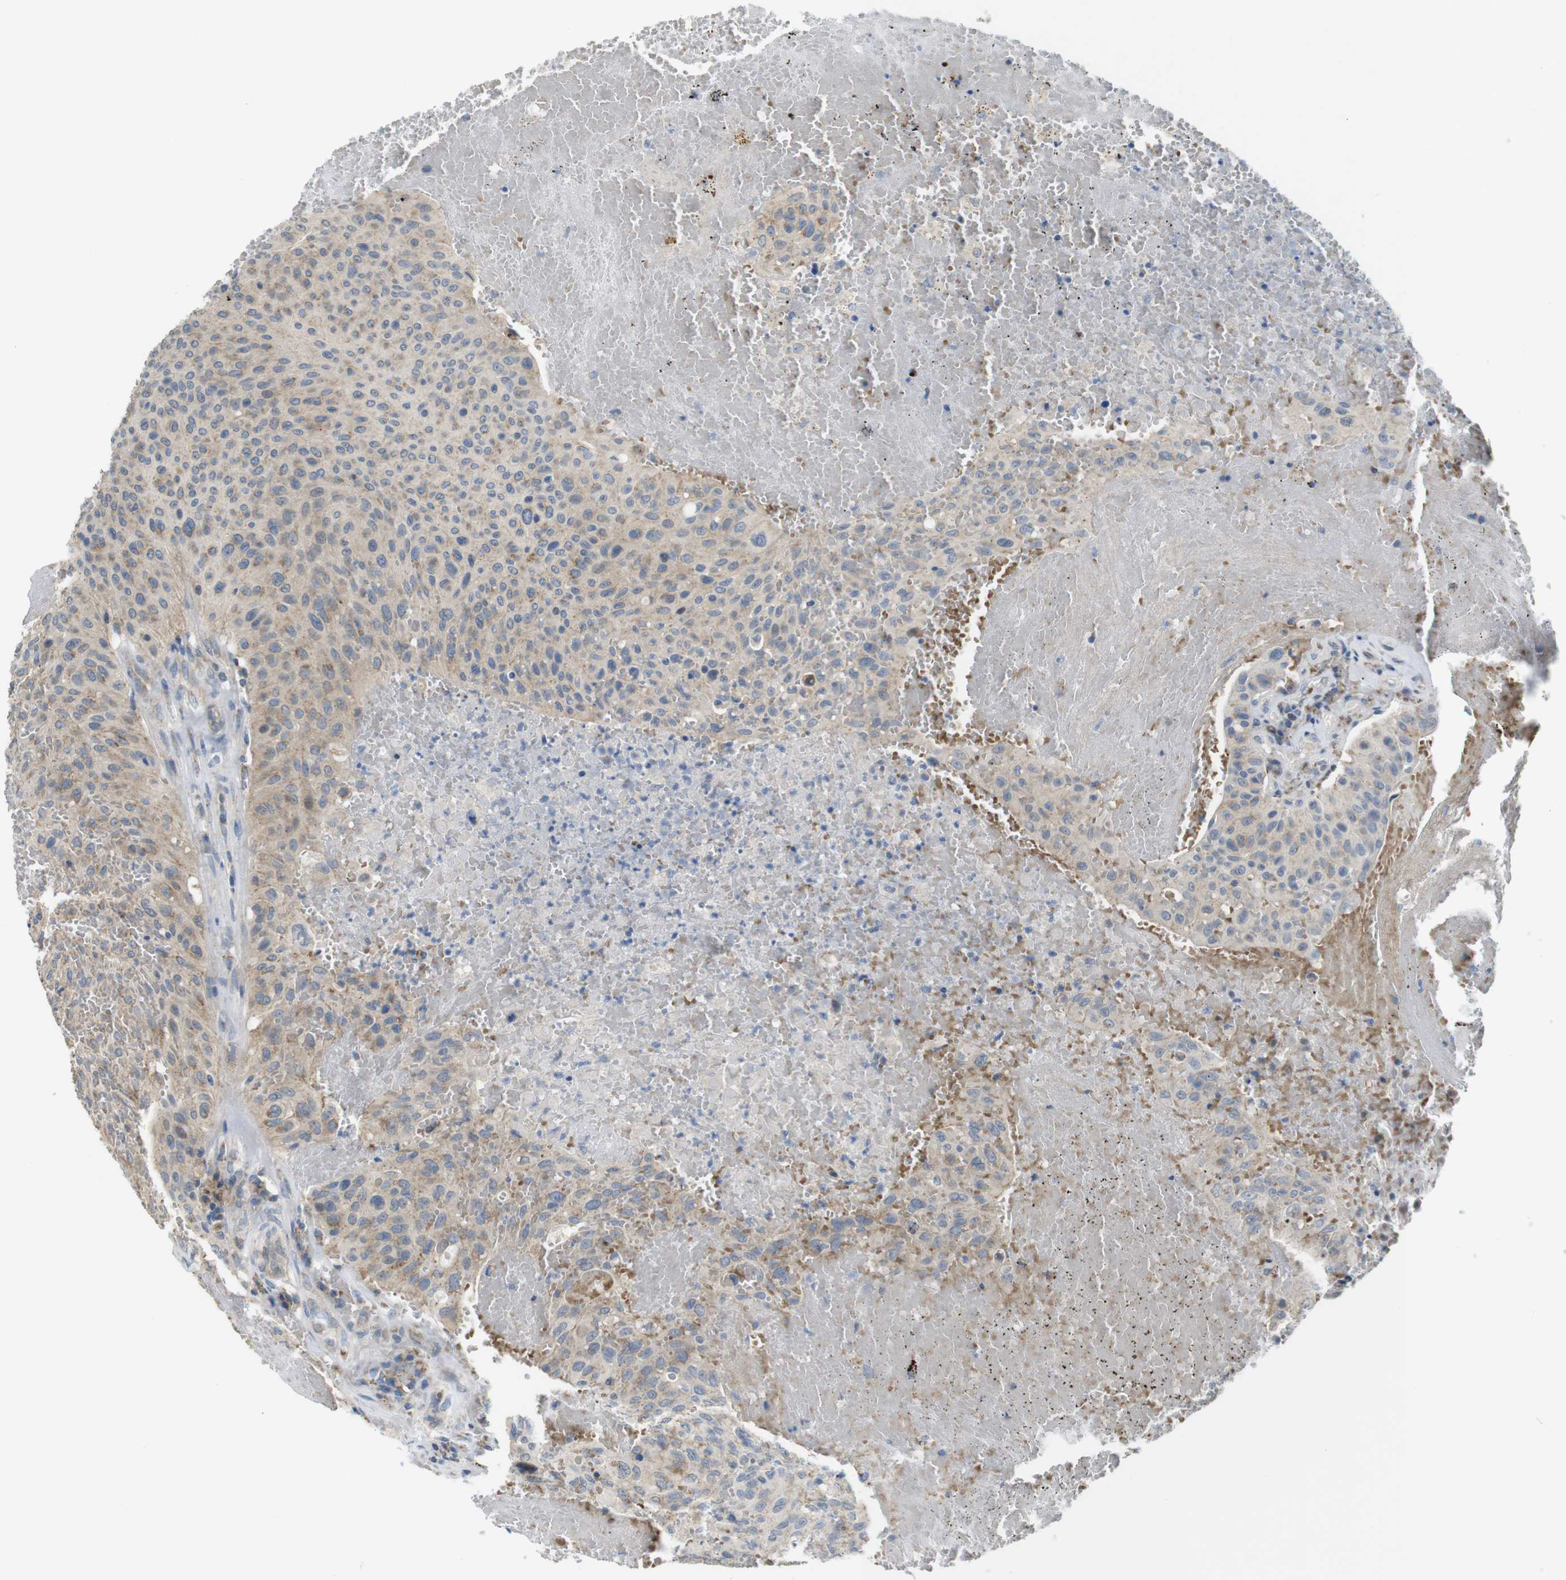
{"staining": {"intensity": "weak", "quantity": ">75%", "location": "cytoplasmic/membranous"}, "tissue": "urothelial cancer", "cell_type": "Tumor cells", "image_type": "cancer", "snomed": [{"axis": "morphology", "description": "Urothelial carcinoma, High grade"}, {"axis": "topography", "description": "Urinary bladder"}], "caption": "High-grade urothelial carcinoma stained with IHC shows weak cytoplasmic/membranous staining in about >75% of tumor cells. The protein is shown in brown color, while the nuclei are stained blue.", "gene": "MARCHF1", "patient": {"sex": "male", "age": 66}}